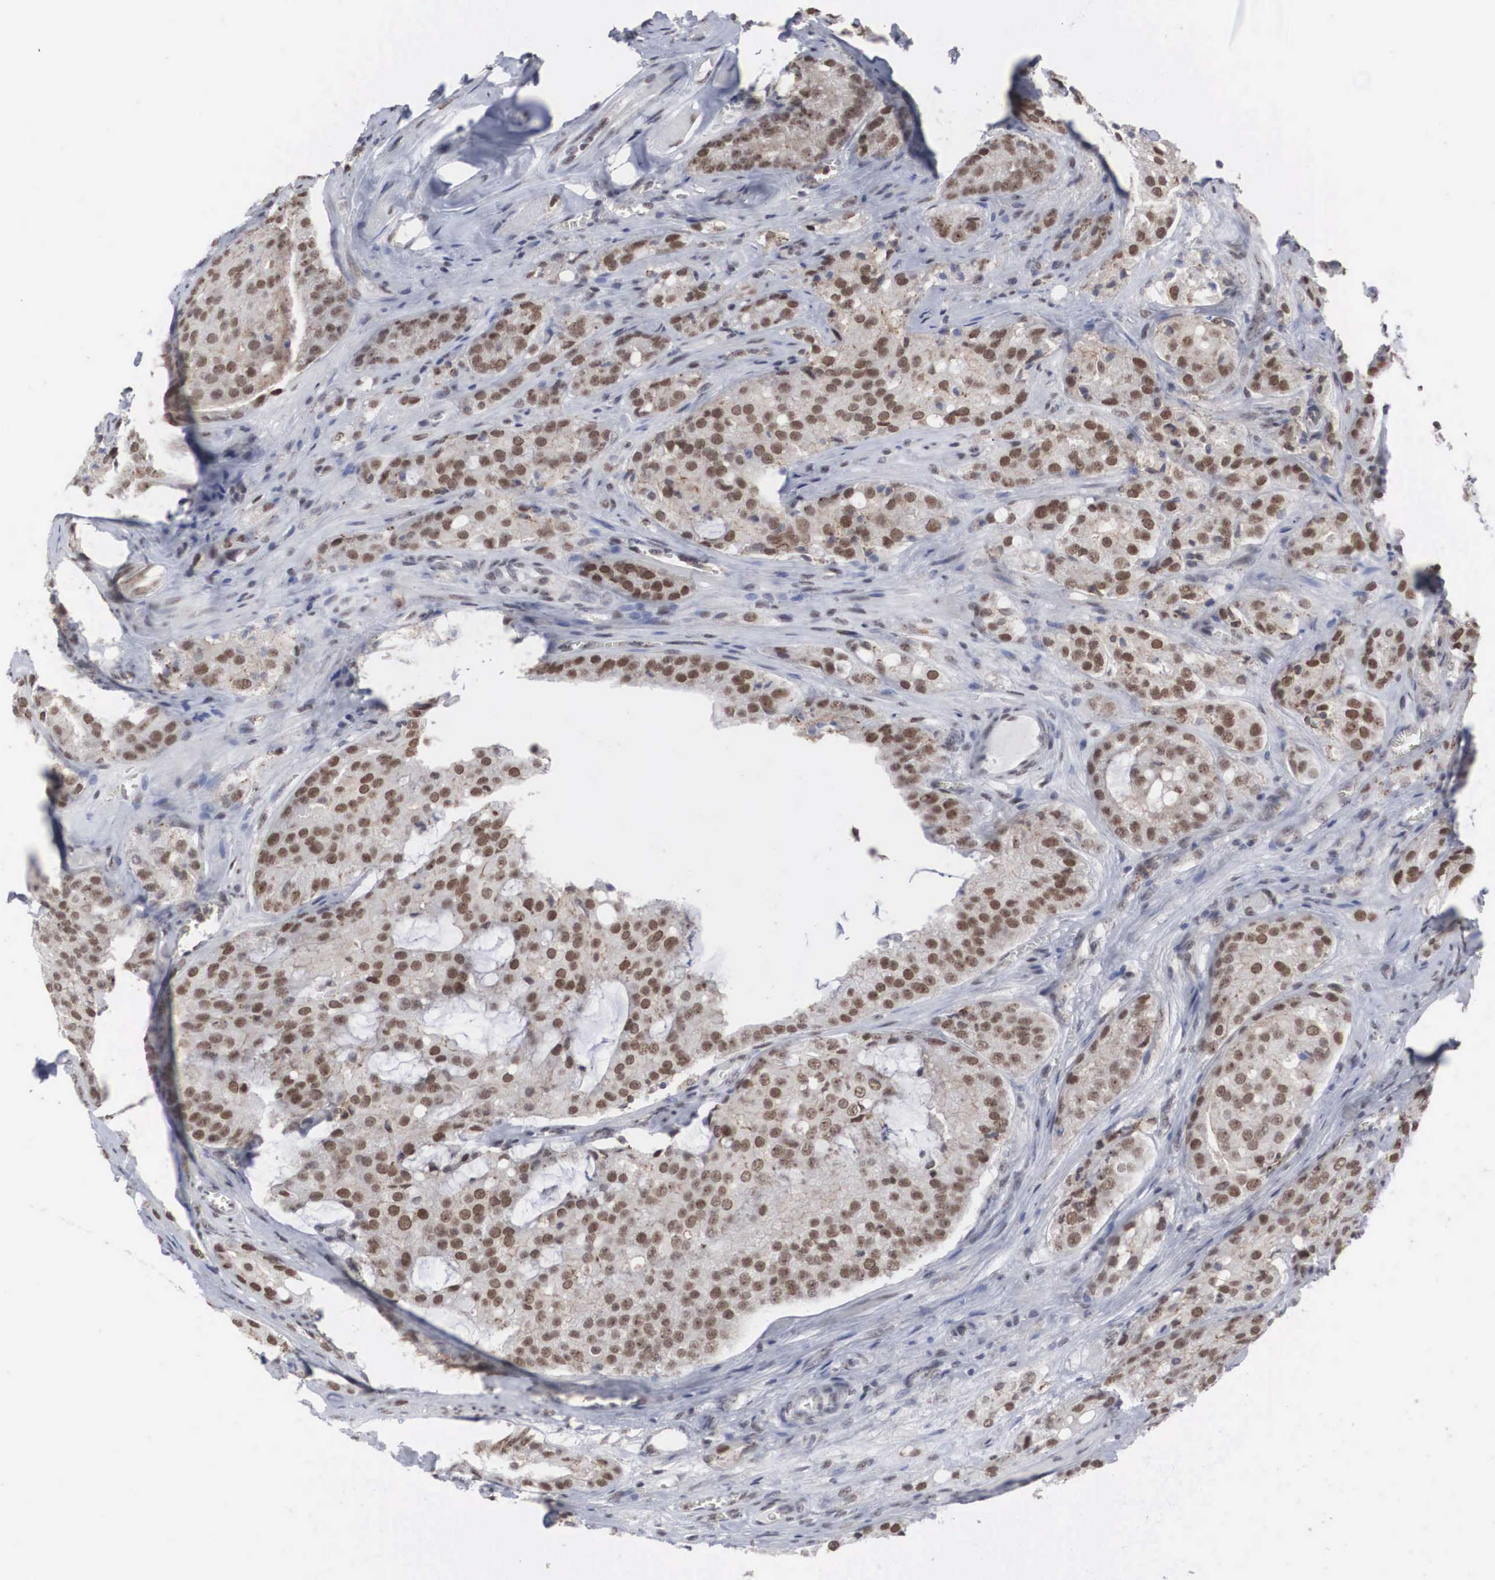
{"staining": {"intensity": "strong", "quantity": ">75%", "location": "nuclear"}, "tissue": "prostate cancer", "cell_type": "Tumor cells", "image_type": "cancer", "snomed": [{"axis": "morphology", "description": "Adenocarcinoma, Medium grade"}, {"axis": "topography", "description": "Prostate"}], "caption": "A micrograph of adenocarcinoma (medium-grade) (prostate) stained for a protein exhibits strong nuclear brown staining in tumor cells. (brown staining indicates protein expression, while blue staining denotes nuclei).", "gene": "AUTS2", "patient": {"sex": "male", "age": 60}}